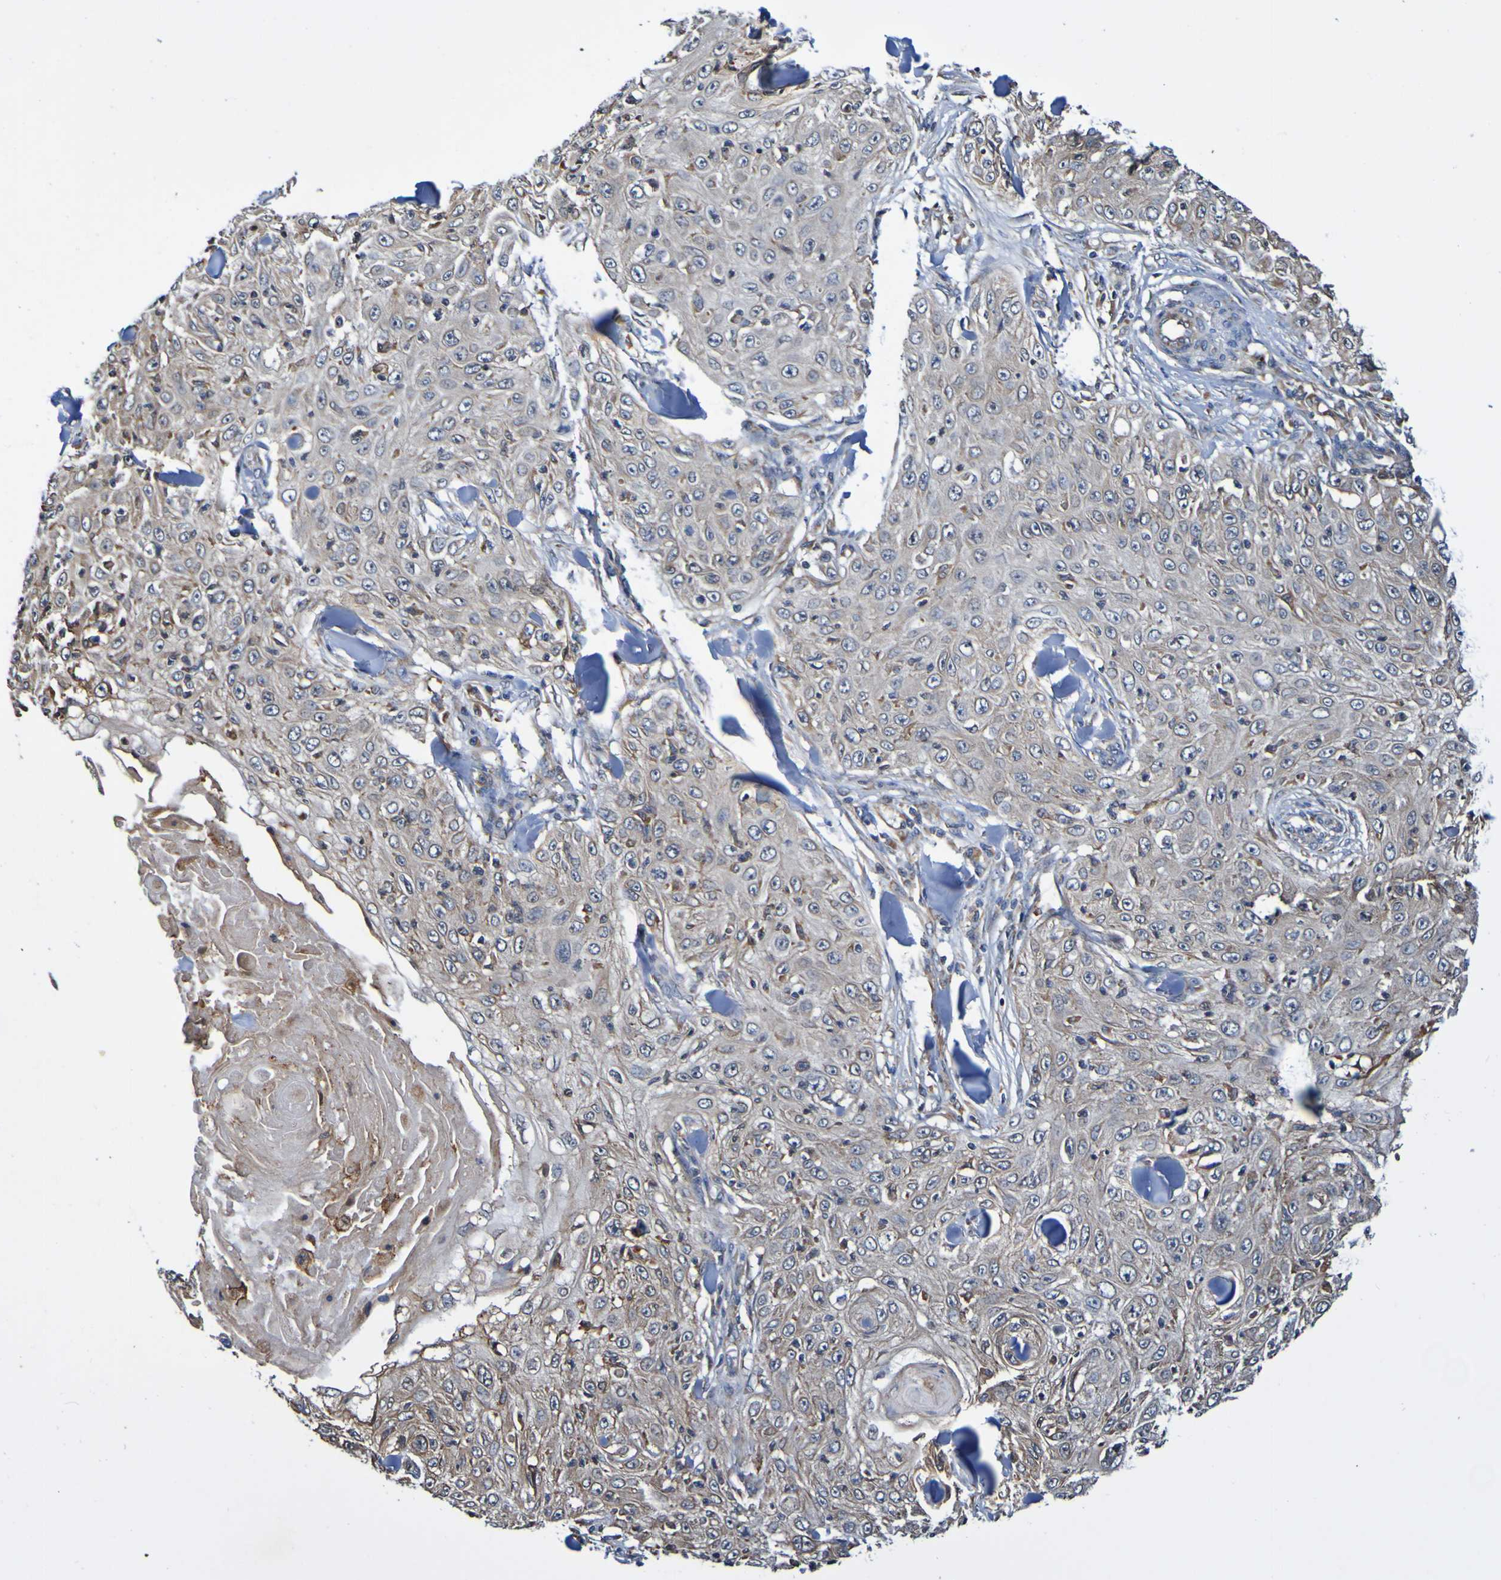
{"staining": {"intensity": "weak", "quantity": "25%-75%", "location": "cytoplasmic/membranous"}, "tissue": "skin cancer", "cell_type": "Tumor cells", "image_type": "cancer", "snomed": [{"axis": "morphology", "description": "Squamous cell carcinoma, NOS"}, {"axis": "topography", "description": "Skin"}], "caption": "Immunohistochemistry of skin cancer reveals low levels of weak cytoplasmic/membranous positivity in about 25%-75% of tumor cells.", "gene": "AXIN1", "patient": {"sex": "male", "age": 86}}